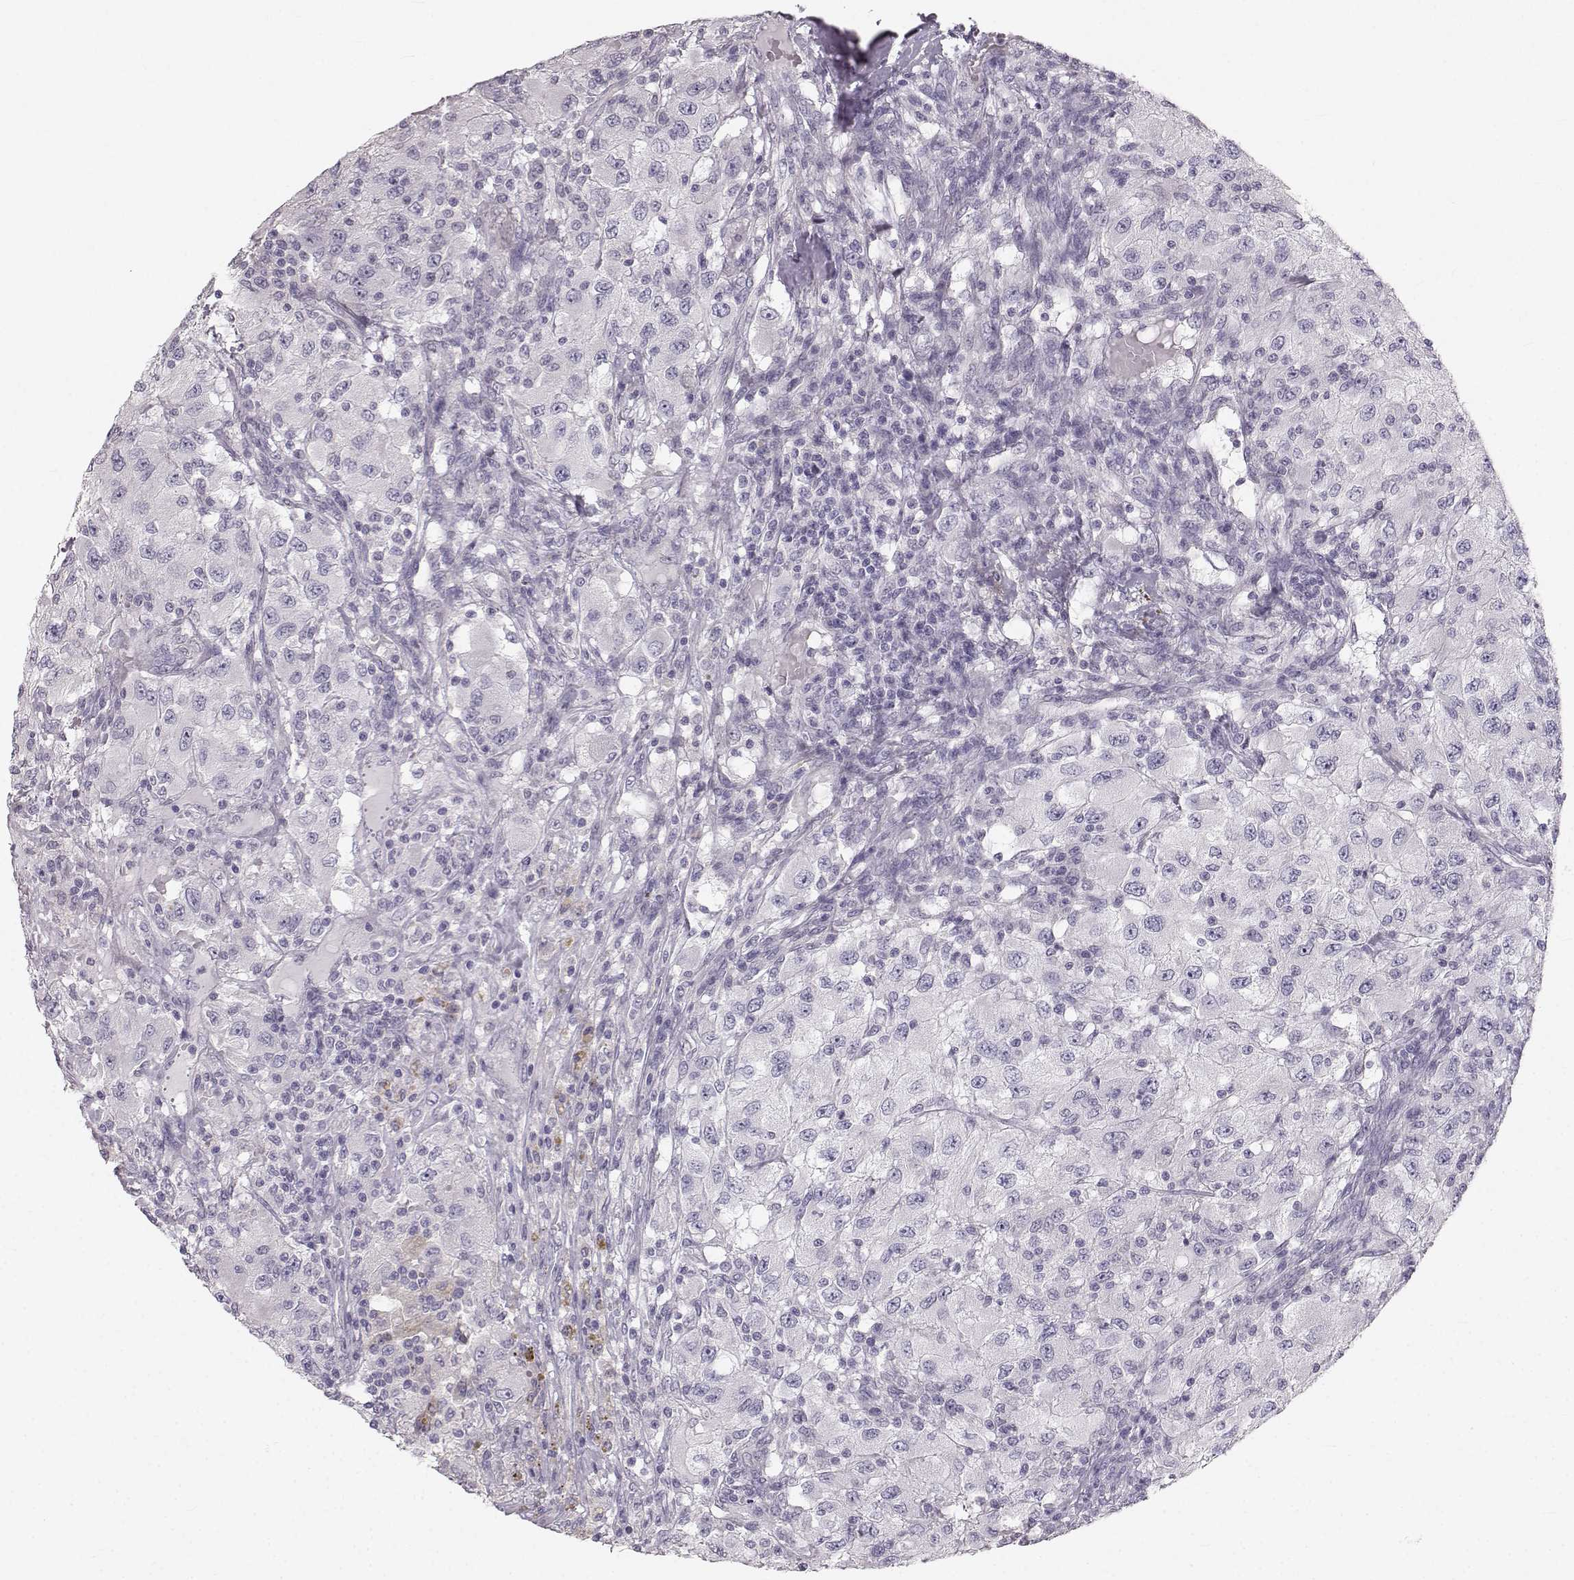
{"staining": {"intensity": "negative", "quantity": "none", "location": "none"}, "tissue": "renal cancer", "cell_type": "Tumor cells", "image_type": "cancer", "snomed": [{"axis": "morphology", "description": "Adenocarcinoma, NOS"}, {"axis": "topography", "description": "Kidney"}], "caption": "Immunohistochemistry (IHC) histopathology image of human adenocarcinoma (renal) stained for a protein (brown), which shows no staining in tumor cells.", "gene": "OIP5", "patient": {"sex": "female", "age": 67}}